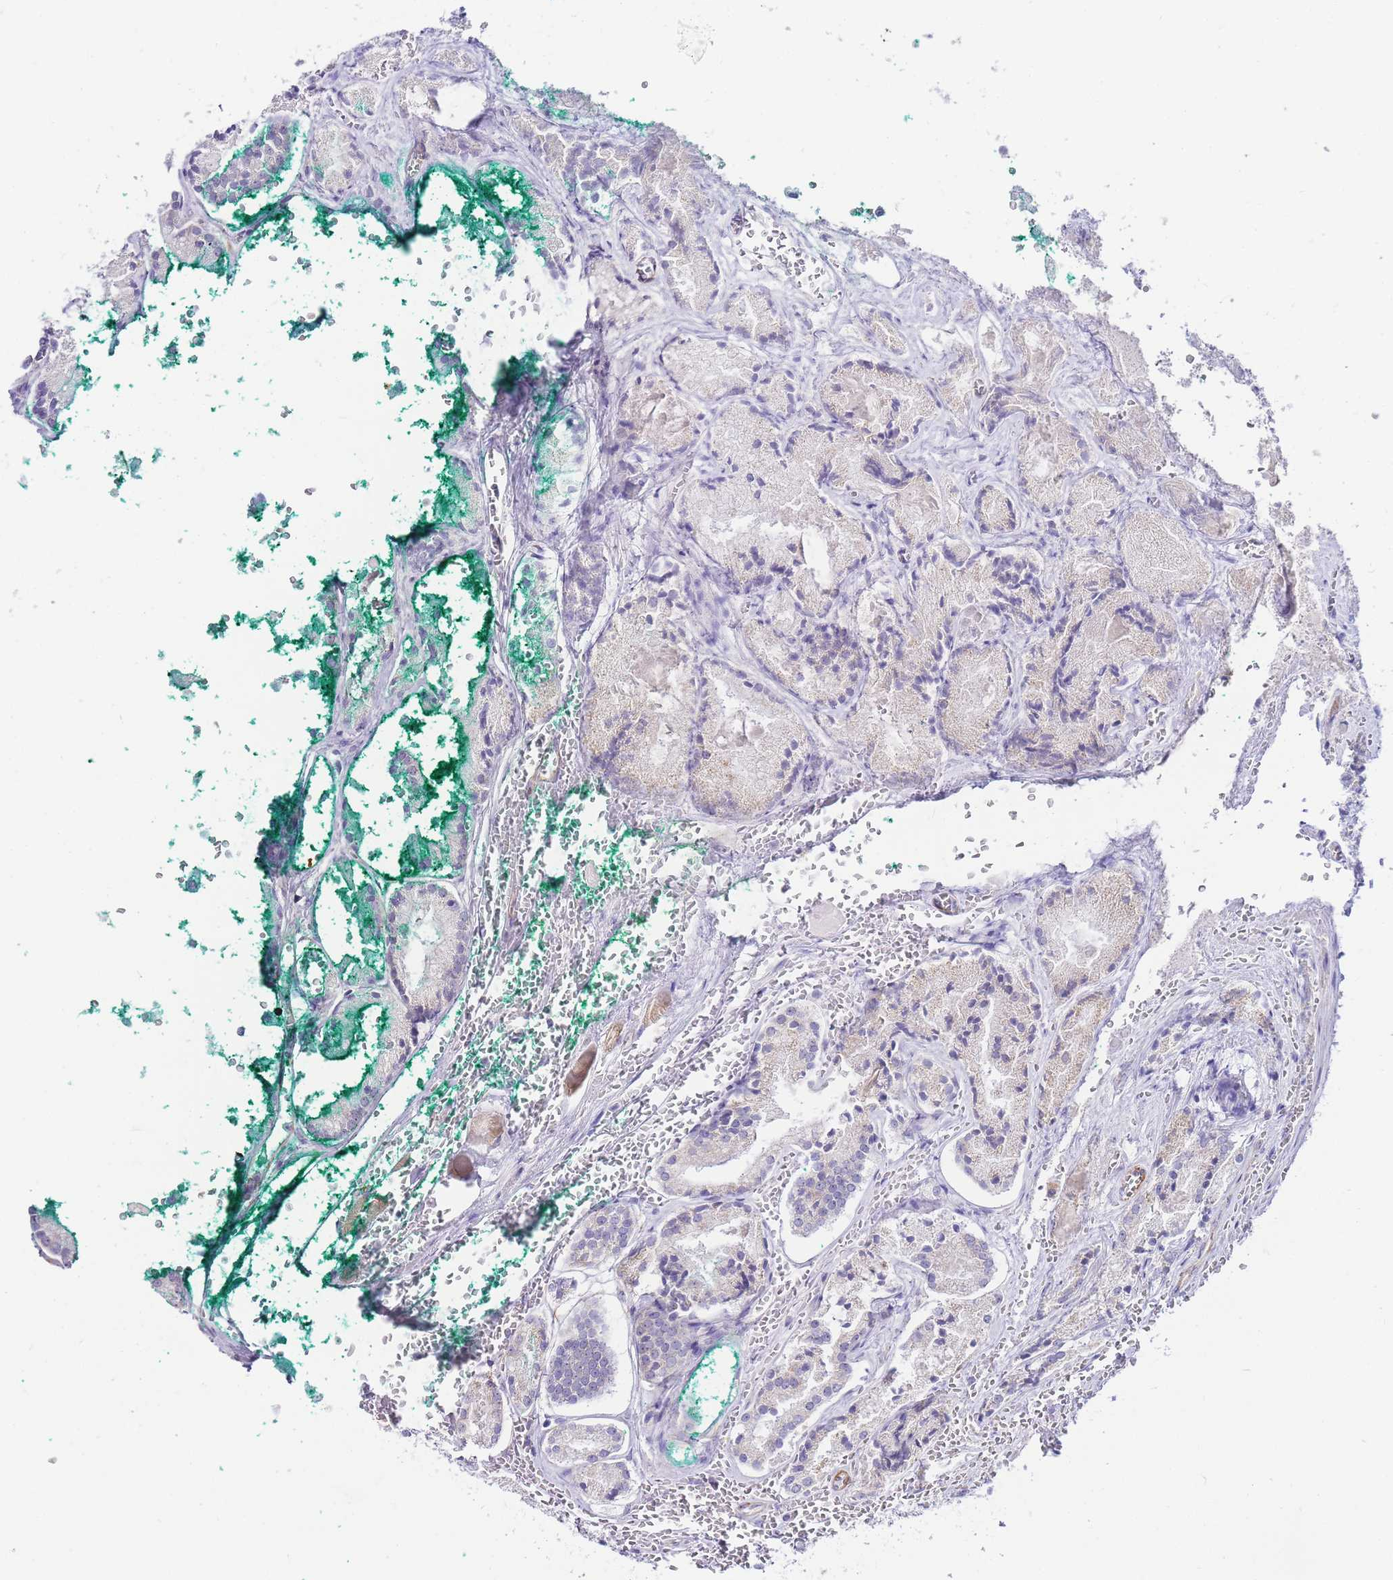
{"staining": {"intensity": "negative", "quantity": "none", "location": "none"}, "tissue": "prostate cancer", "cell_type": "Tumor cells", "image_type": "cancer", "snomed": [{"axis": "morphology", "description": "Adenocarcinoma, High grade"}, {"axis": "topography", "description": "Prostate"}], "caption": "DAB (3,3'-diaminobenzidine) immunohistochemical staining of human prostate cancer reveals no significant positivity in tumor cells.", "gene": "PDCD7", "patient": {"sex": "male", "age": 67}}